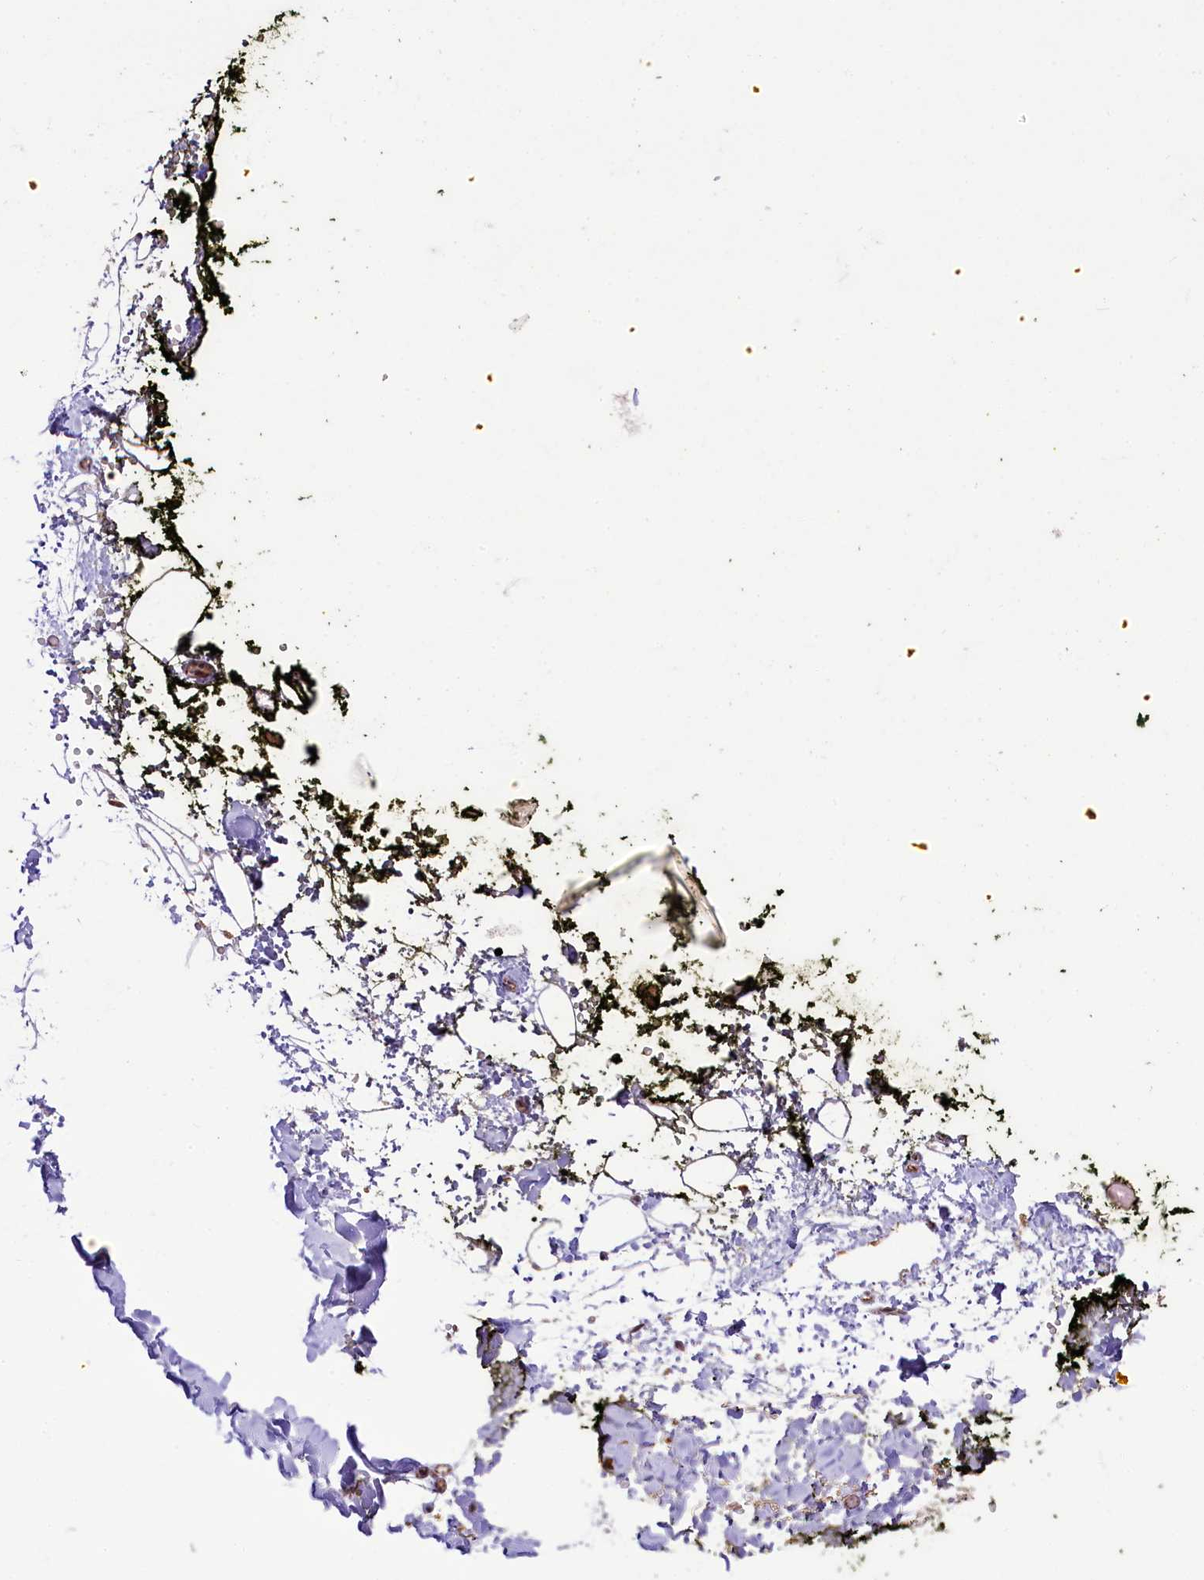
{"staining": {"intensity": "negative", "quantity": "none", "location": "none"}, "tissue": "adipose tissue", "cell_type": "Adipocytes", "image_type": "normal", "snomed": [{"axis": "morphology", "description": "Normal tissue, NOS"}, {"axis": "morphology", "description": "Adenocarcinoma, NOS"}, {"axis": "topography", "description": "Pancreas"}, {"axis": "topography", "description": "Peripheral nerve tissue"}], "caption": "The micrograph shows no staining of adipocytes in benign adipose tissue. (DAB (3,3'-diaminobenzidine) immunohistochemistry (IHC) visualized using brightfield microscopy, high magnification).", "gene": "PAF1", "patient": {"sex": "male", "age": 59}}